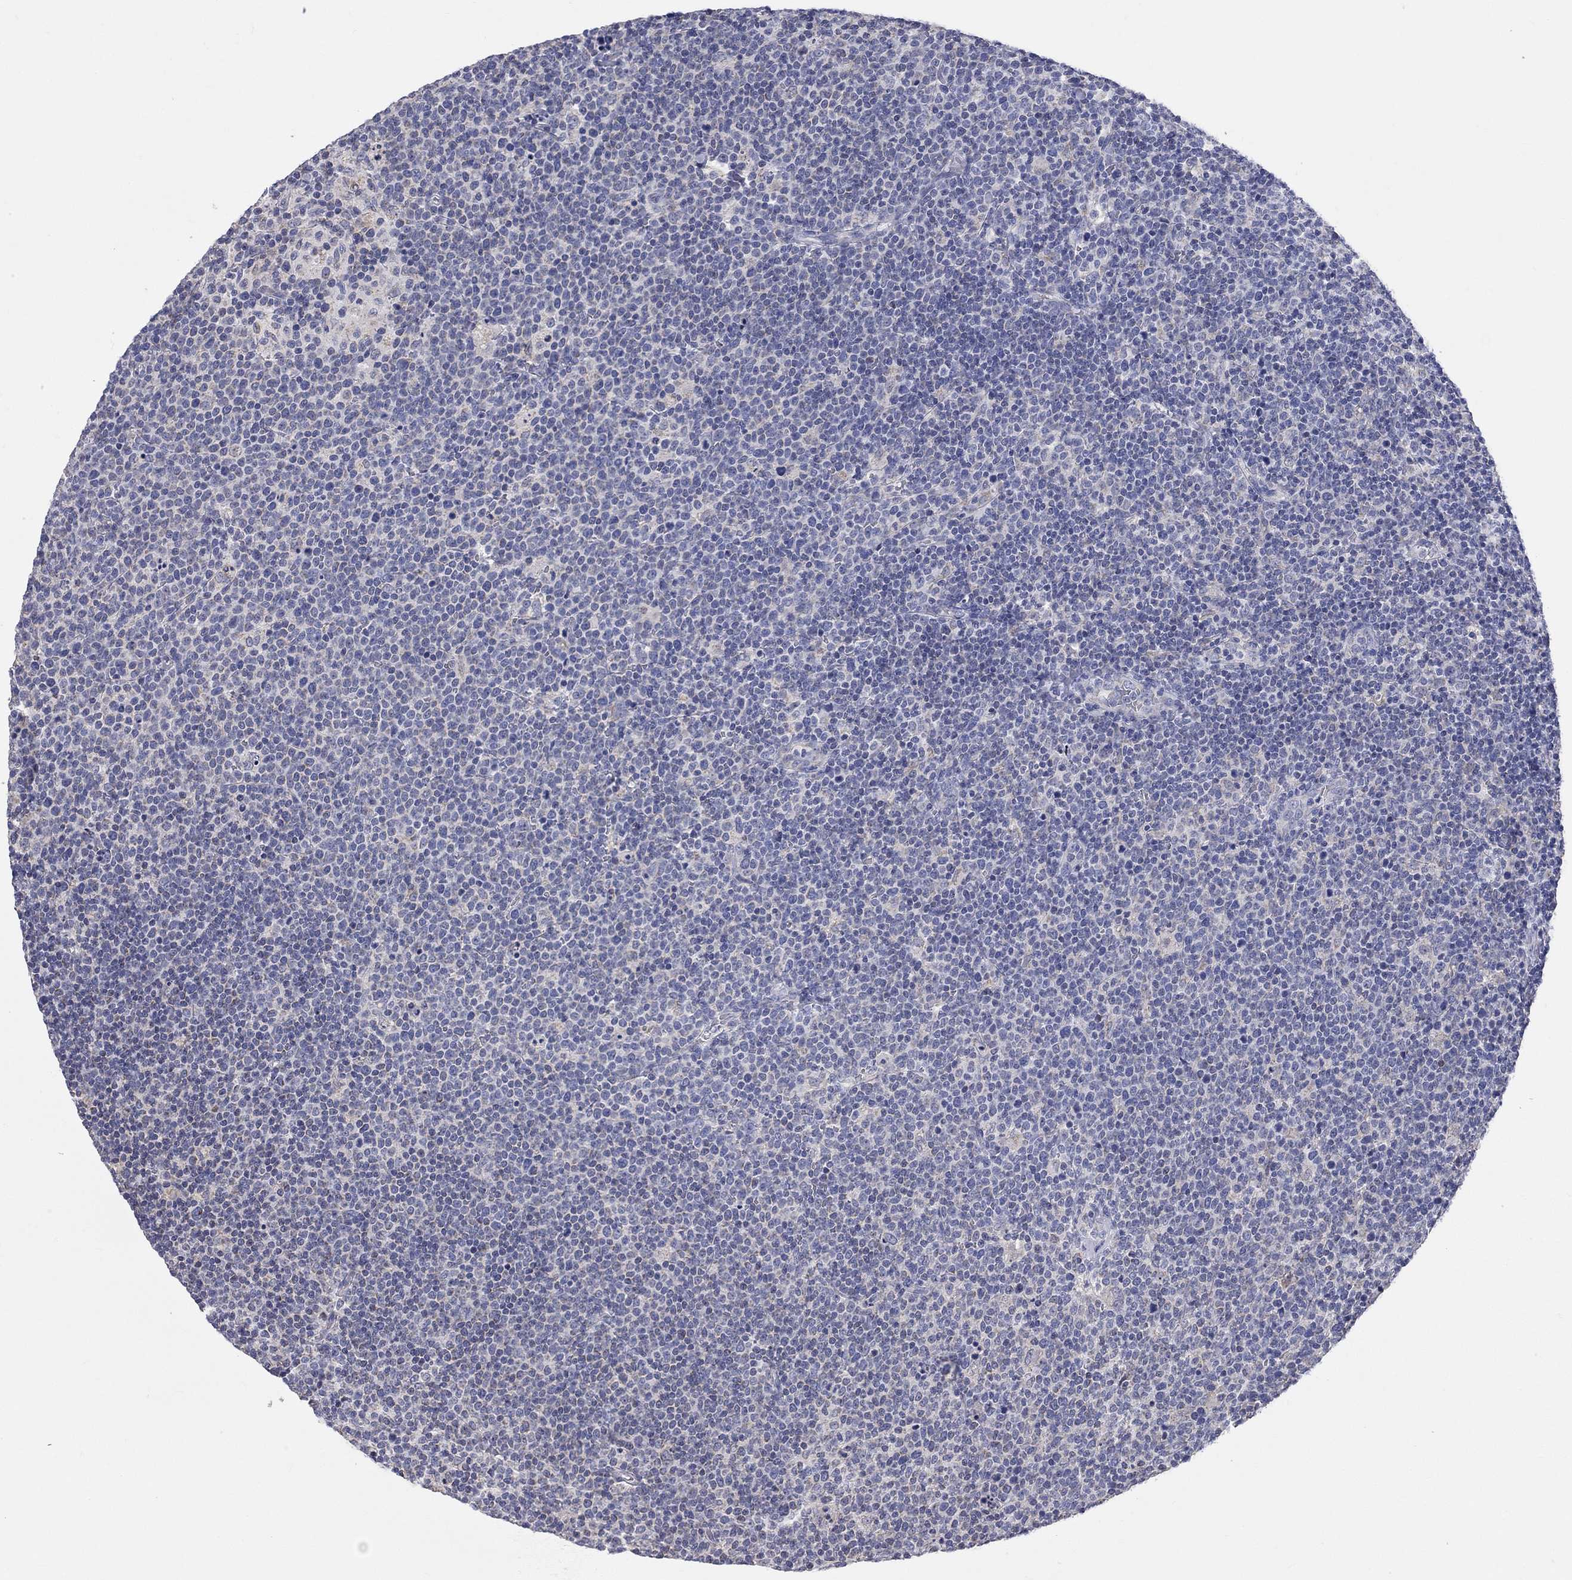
{"staining": {"intensity": "negative", "quantity": "none", "location": "none"}, "tissue": "lymphoma", "cell_type": "Tumor cells", "image_type": "cancer", "snomed": [{"axis": "morphology", "description": "Malignant lymphoma, non-Hodgkin's type, High grade"}, {"axis": "topography", "description": "Lymph node"}], "caption": "An image of human lymphoma is negative for staining in tumor cells.", "gene": "CFAP161", "patient": {"sex": "male", "age": 61}}